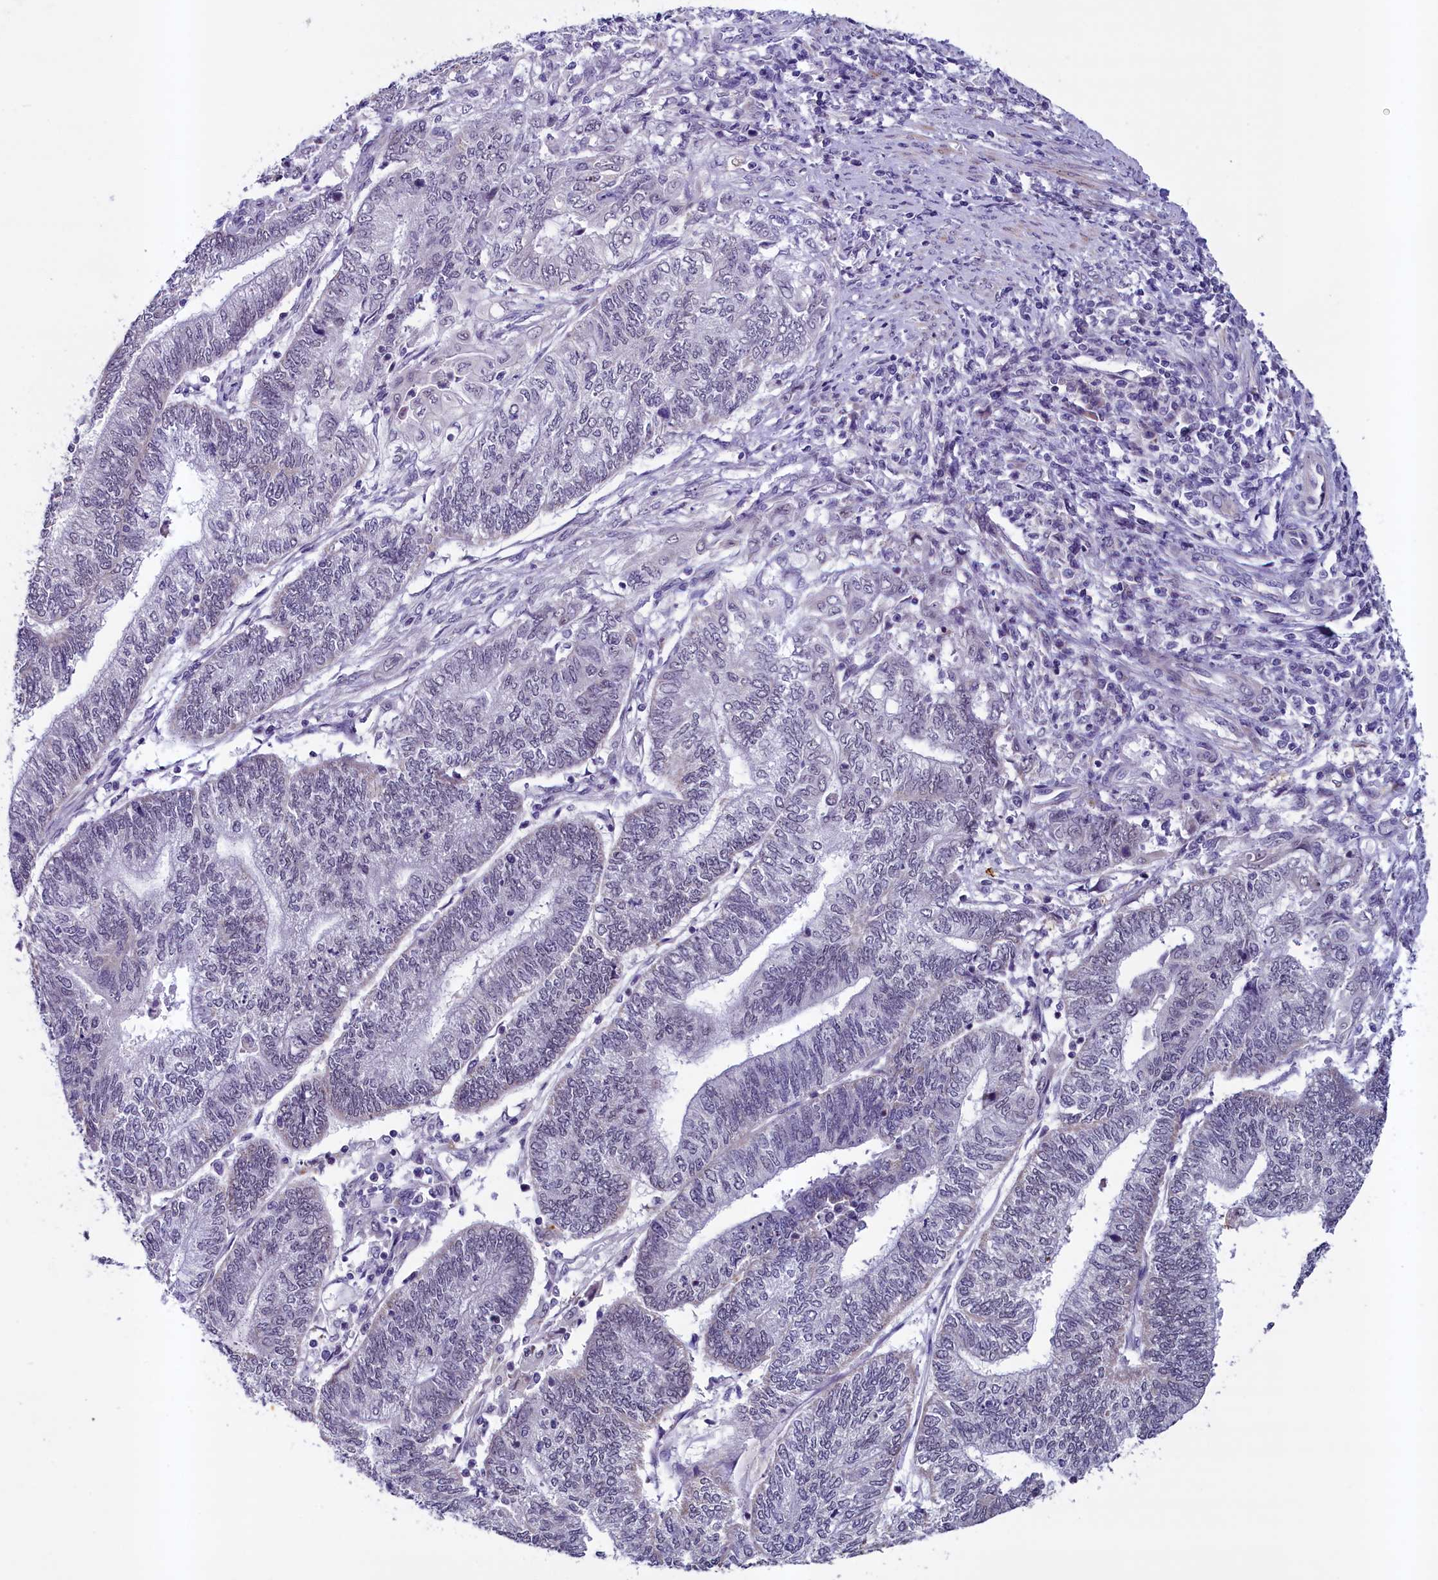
{"staining": {"intensity": "negative", "quantity": "none", "location": "none"}, "tissue": "endometrial cancer", "cell_type": "Tumor cells", "image_type": "cancer", "snomed": [{"axis": "morphology", "description": "Adenocarcinoma, NOS"}, {"axis": "topography", "description": "Uterus"}, {"axis": "topography", "description": "Endometrium"}], "caption": "This is an IHC histopathology image of human endometrial cancer (adenocarcinoma). There is no expression in tumor cells.", "gene": "SCD5", "patient": {"sex": "female", "age": 70}}